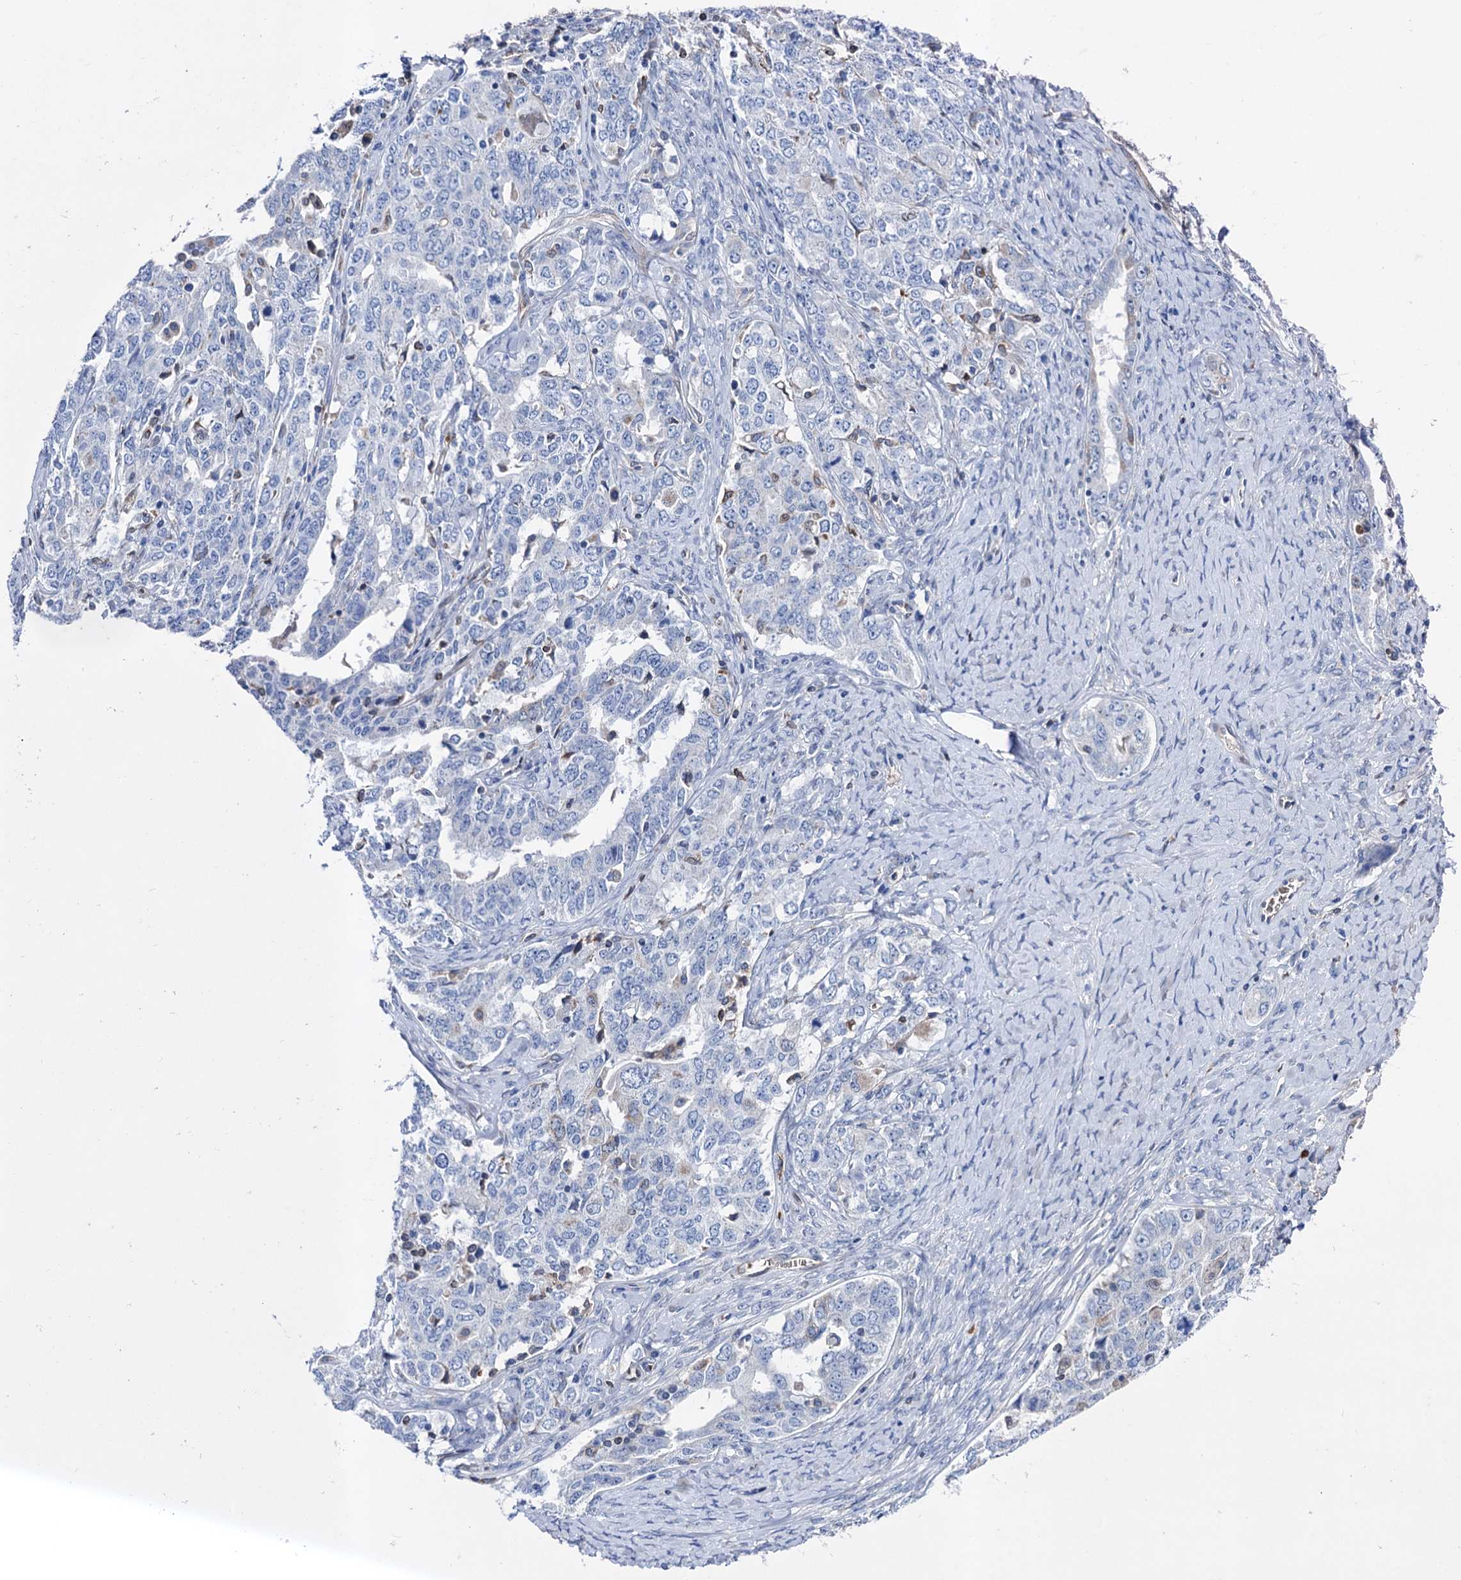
{"staining": {"intensity": "negative", "quantity": "none", "location": "none"}, "tissue": "ovarian cancer", "cell_type": "Tumor cells", "image_type": "cancer", "snomed": [{"axis": "morphology", "description": "Carcinoma, endometroid"}, {"axis": "topography", "description": "Ovary"}], "caption": "This is an IHC photomicrograph of human ovarian cancer. There is no staining in tumor cells.", "gene": "STING1", "patient": {"sex": "female", "age": 62}}